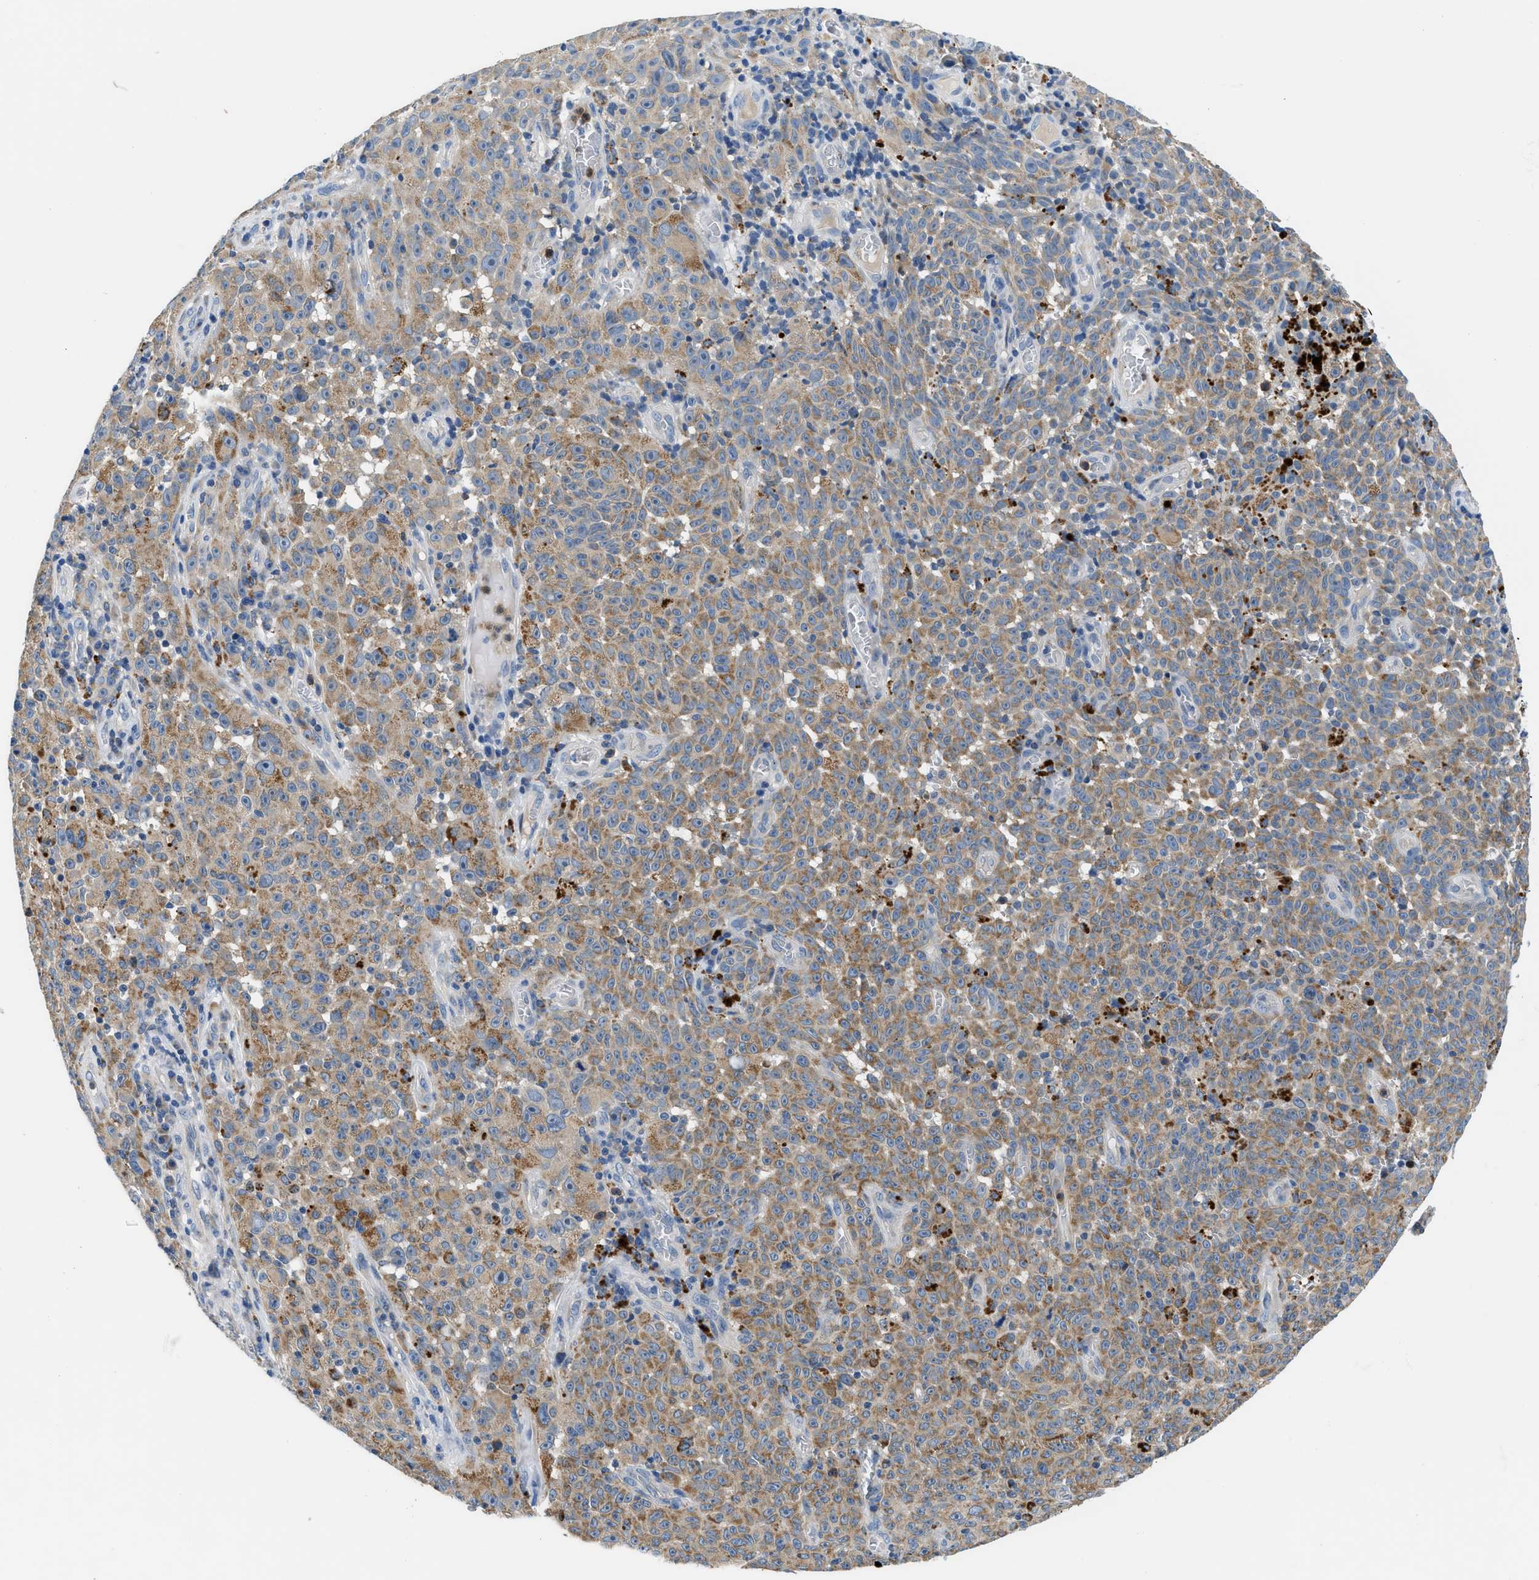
{"staining": {"intensity": "weak", "quantity": ">75%", "location": "cytoplasmic/membranous"}, "tissue": "melanoma", "cell_type": "Tumor cells", "image_type": "cancer", "snomed": [{"axis": "morphology", "description": "Malignant melanoma, NOS"}, {"axis": "topography", "description": "Skin"}], "caption": "IHC image of neoplastic tissue: melanoma stained using immunohistochemistry reveals low levels of weak protein expression localized specifically in the cytoplasmic/membranous of tumor cells, appearing as a cytoplasmic/membranous brown color.", "gene": "ADGRE3", "patient": {"sex": "female", "age": 82}}